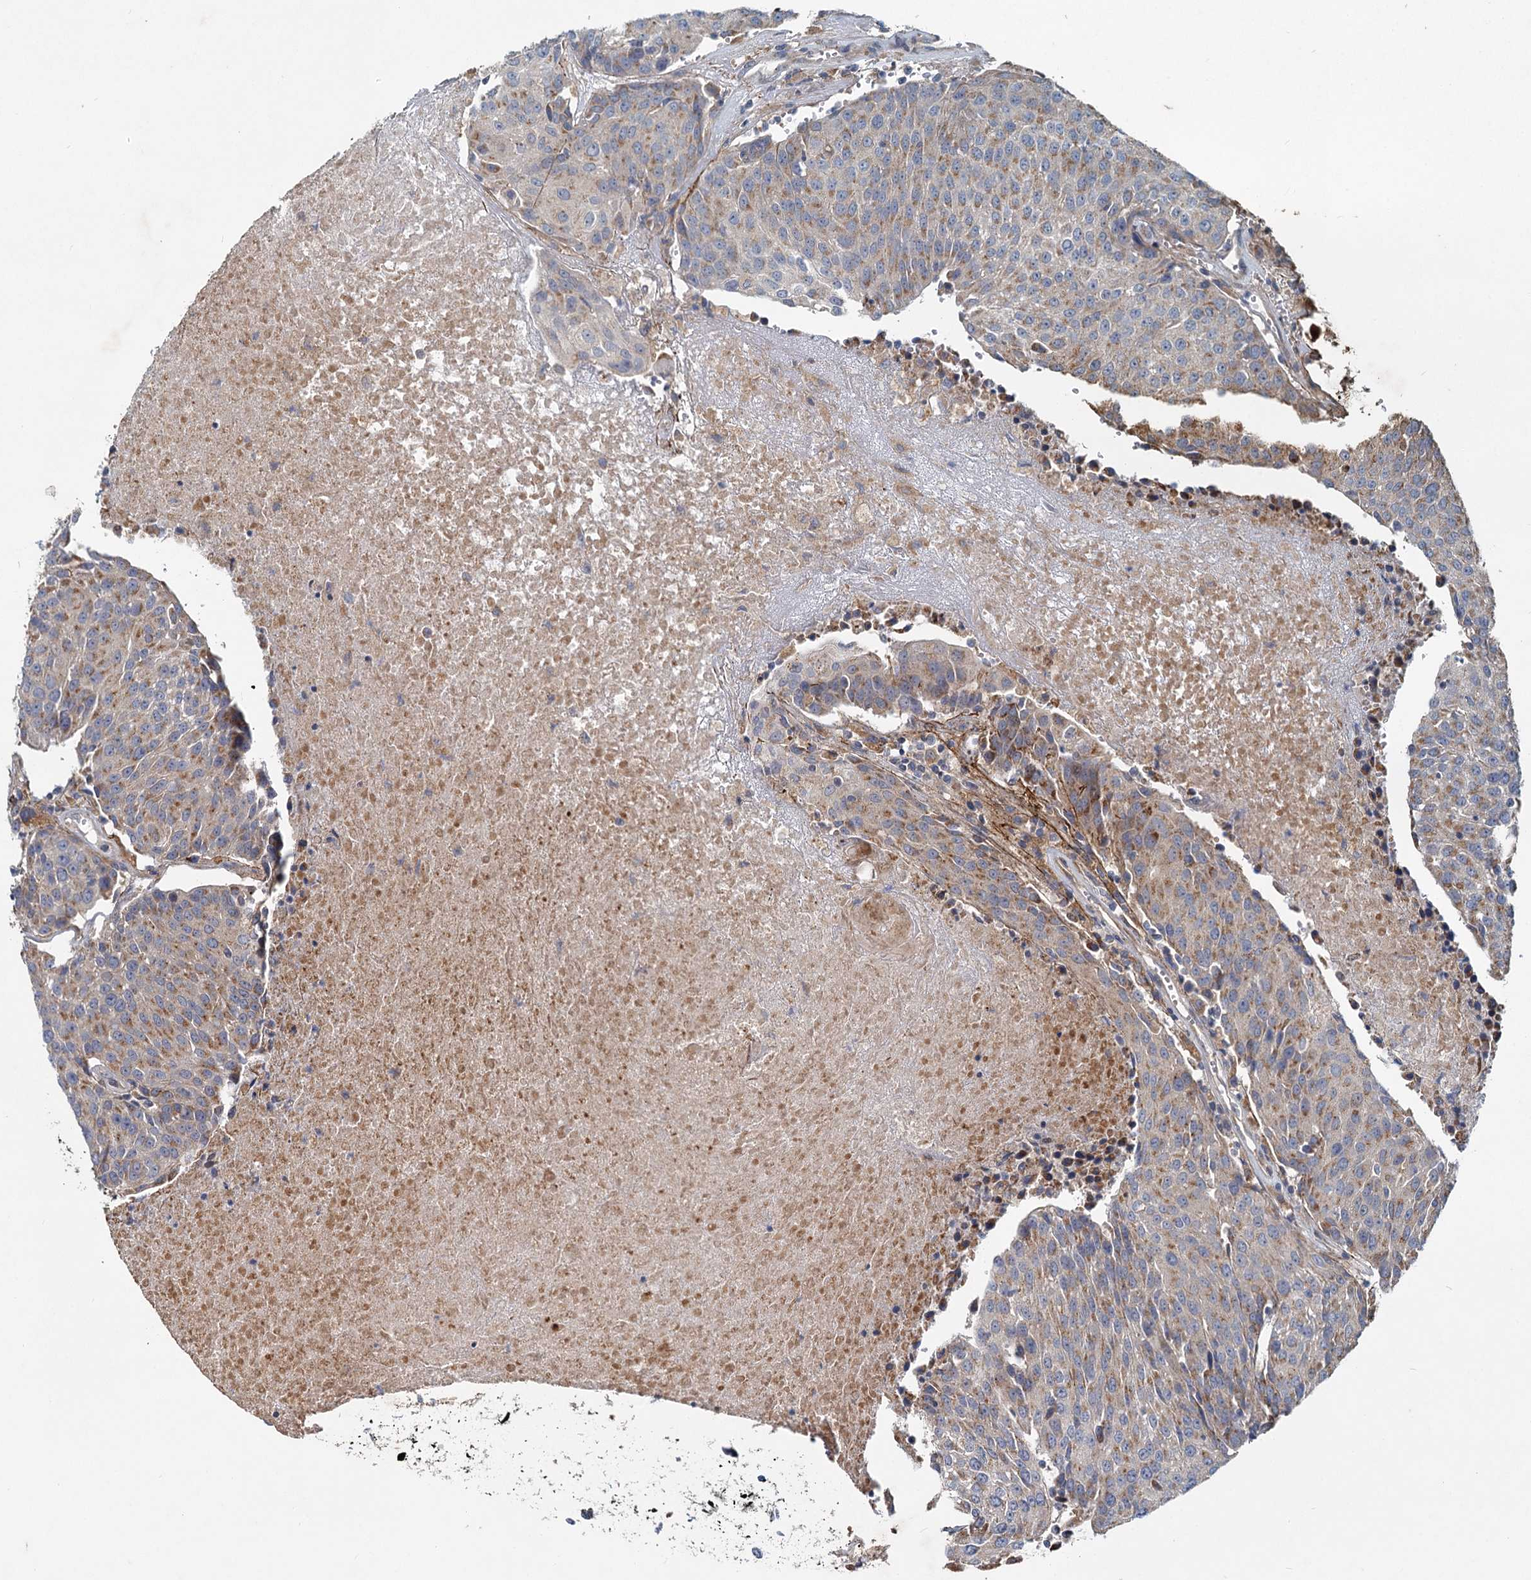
{"staining": {"intensity": "moderate", "quantity": ">75%", "location": "cytoplasmic/membranous"}, "tissue": "urothelial cancer", "cell_type": "Tumor cells", "image_type": "cancer", "snomed": [{"axis": "morphology", "description": "Urothelial carcinoma, High grade"}, {"axis": "topography", "description": "Urinary bladder"}], "caption": "Moderate cytoplasmic/membranous protein staining is seen in about >75% of tumor cells in urothelial cancer.", "gene": "ADCY2", "patient": {"sex": "female", "age": 85}}